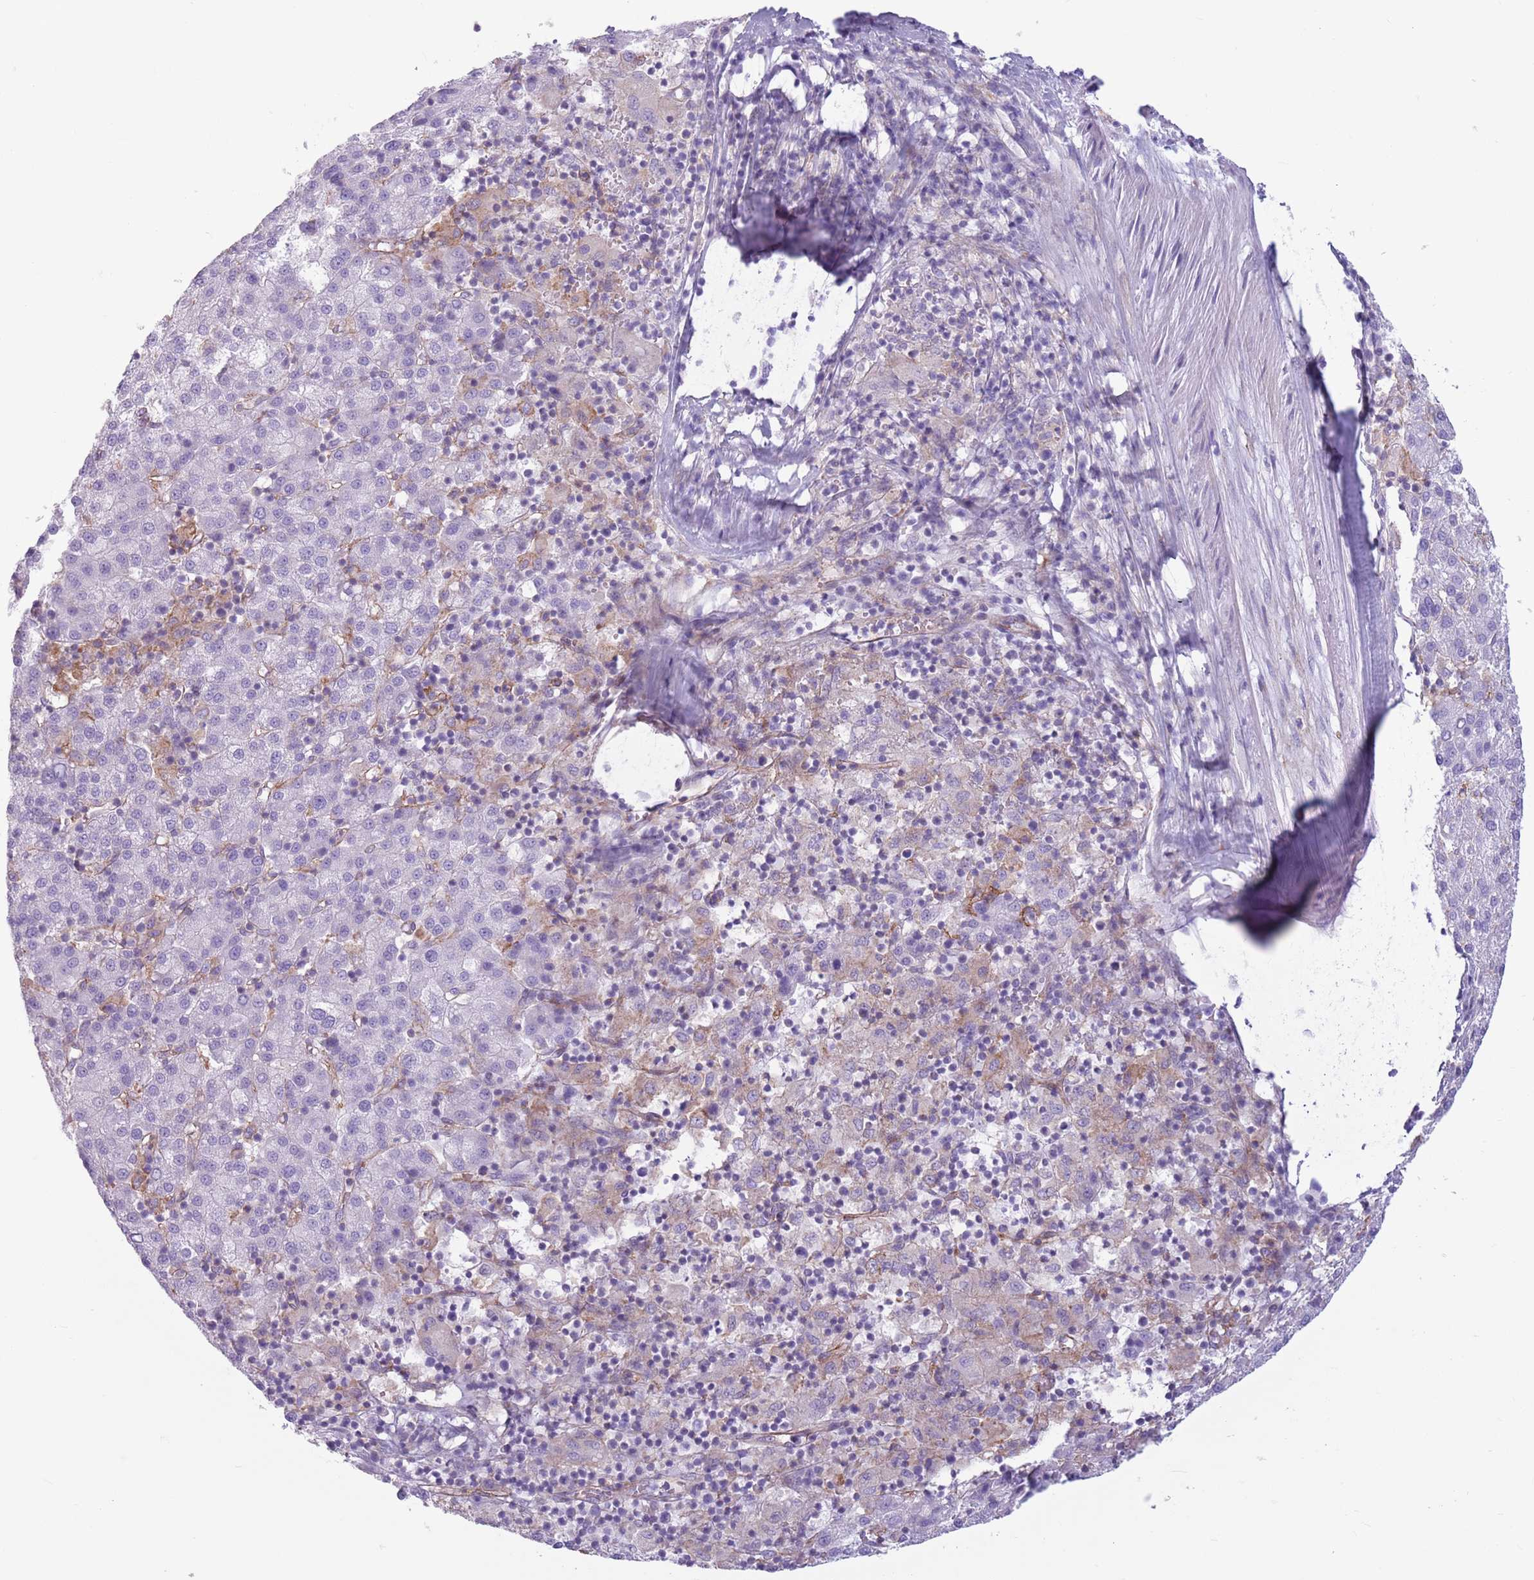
{"staining": {"intensity": "negative", "quantity": "none", "location": "none"}, "tissue": "liver cancer", "cell_type": "Tumor cells", "image_type": "cancer", "snomed": [{"axis": "morphology", "description": "Carcinoma, Hepatocellular, NOS"}, {"axis": "topography", "description": "Liver"}], "caption": "DAB immunohistochemical staining of human liver cancer (hepatocellular carcinoma) displays no significant positivity in tumor cells.", "gene": "SNX6", "patient": {"sex": "female", "age": 58}}